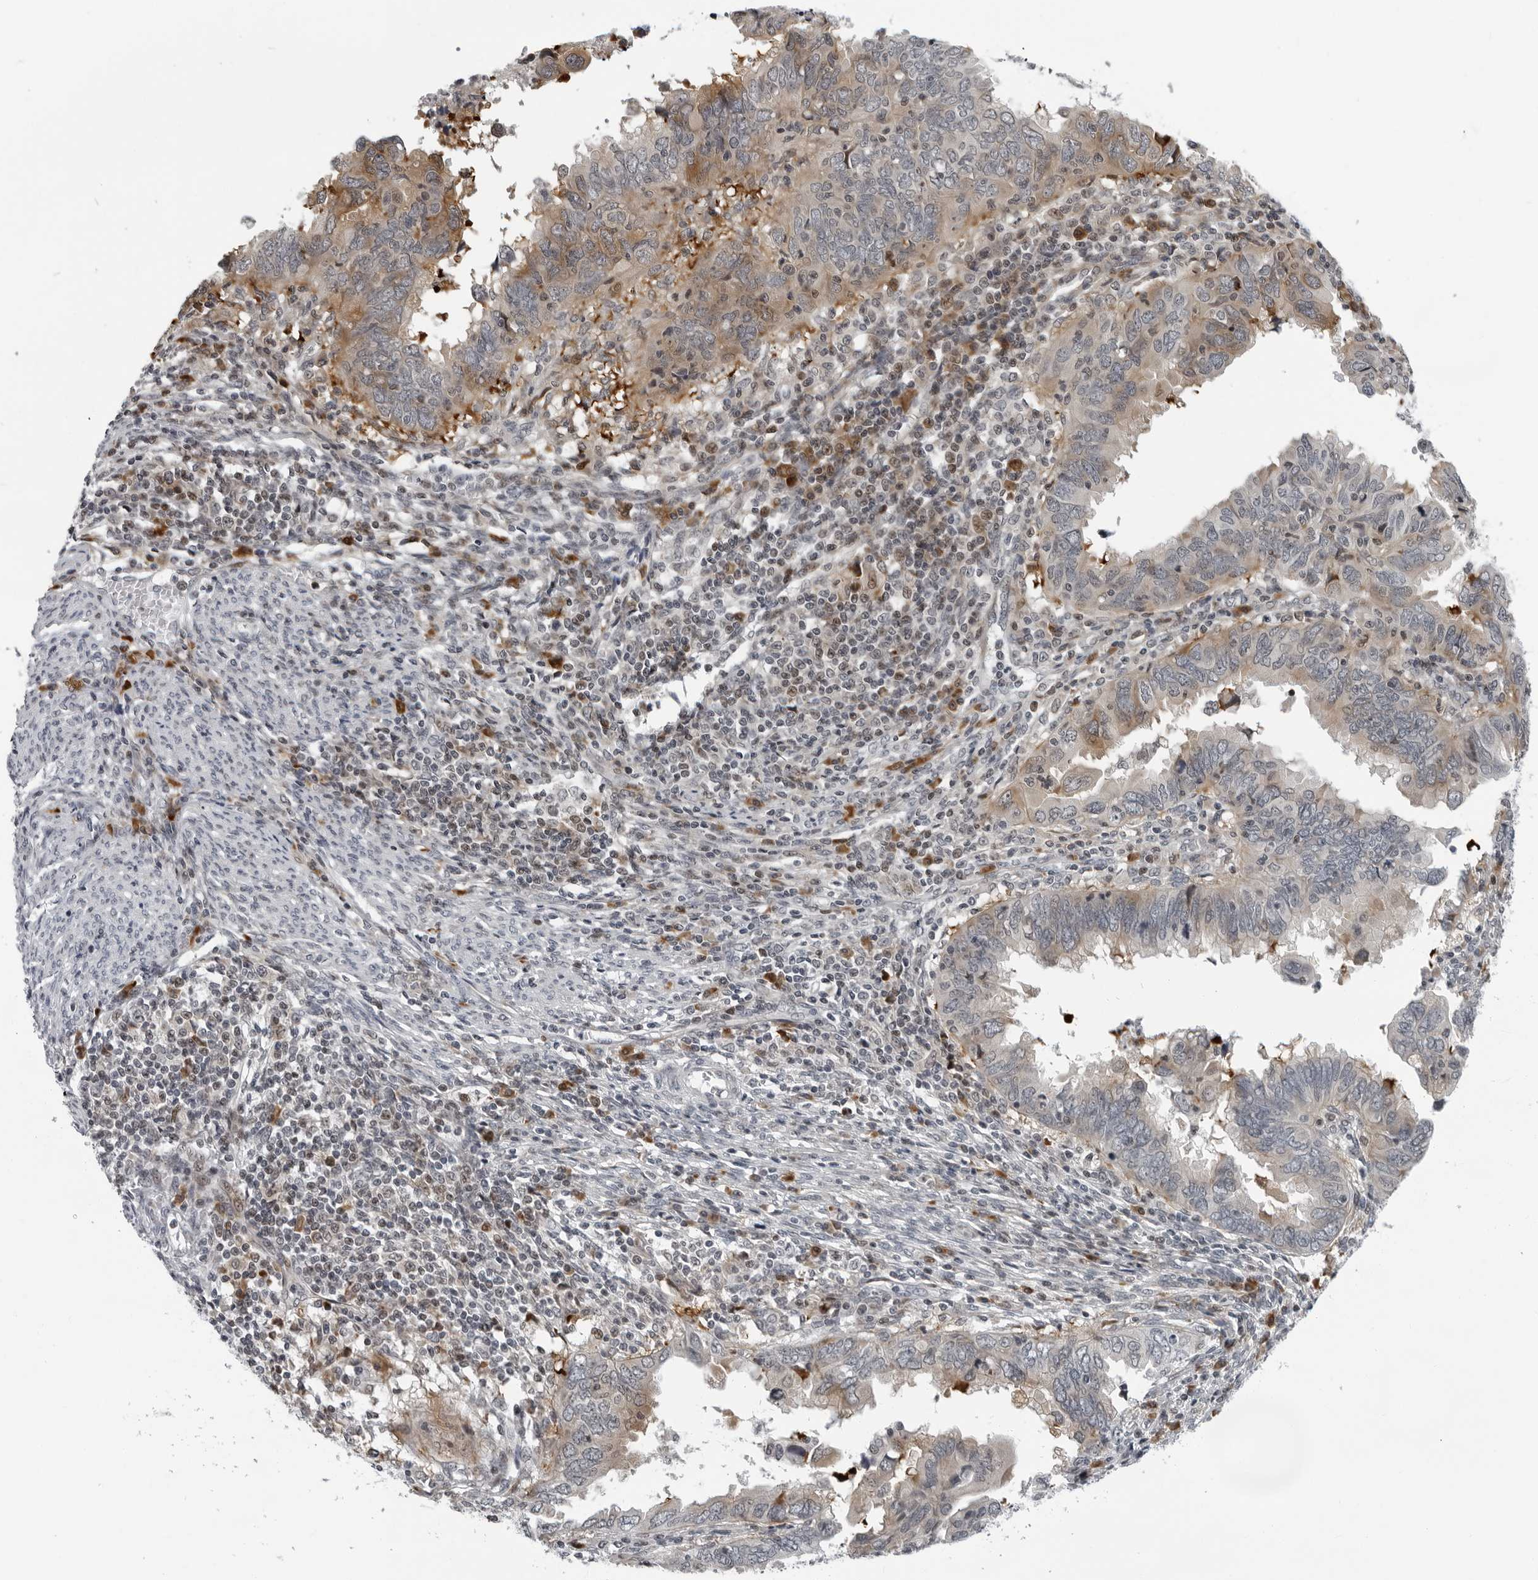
{"staining": {"intensity": "moderate", "quantity": "25%-75%", "location": "cytoplasmic/membranous"}, "tissue": "endometrial cancer", "cell_type": "Tumor cells", "image_type": "cancer", "snomed": [{"axis": "morphology", "description": "Adenocarcinoma, NOS"}, {"axis": "topography", "description": "Uterus"}], "caption": "An IHC histopathology image of tumor tissue is shown. Protein staining in brown shows moderate cytoplasmic/membranous positivity in endometrial cancer within tumor cells.", "gene": "PIP4K2C", "patient": {"sex": "female", "age": 77}}